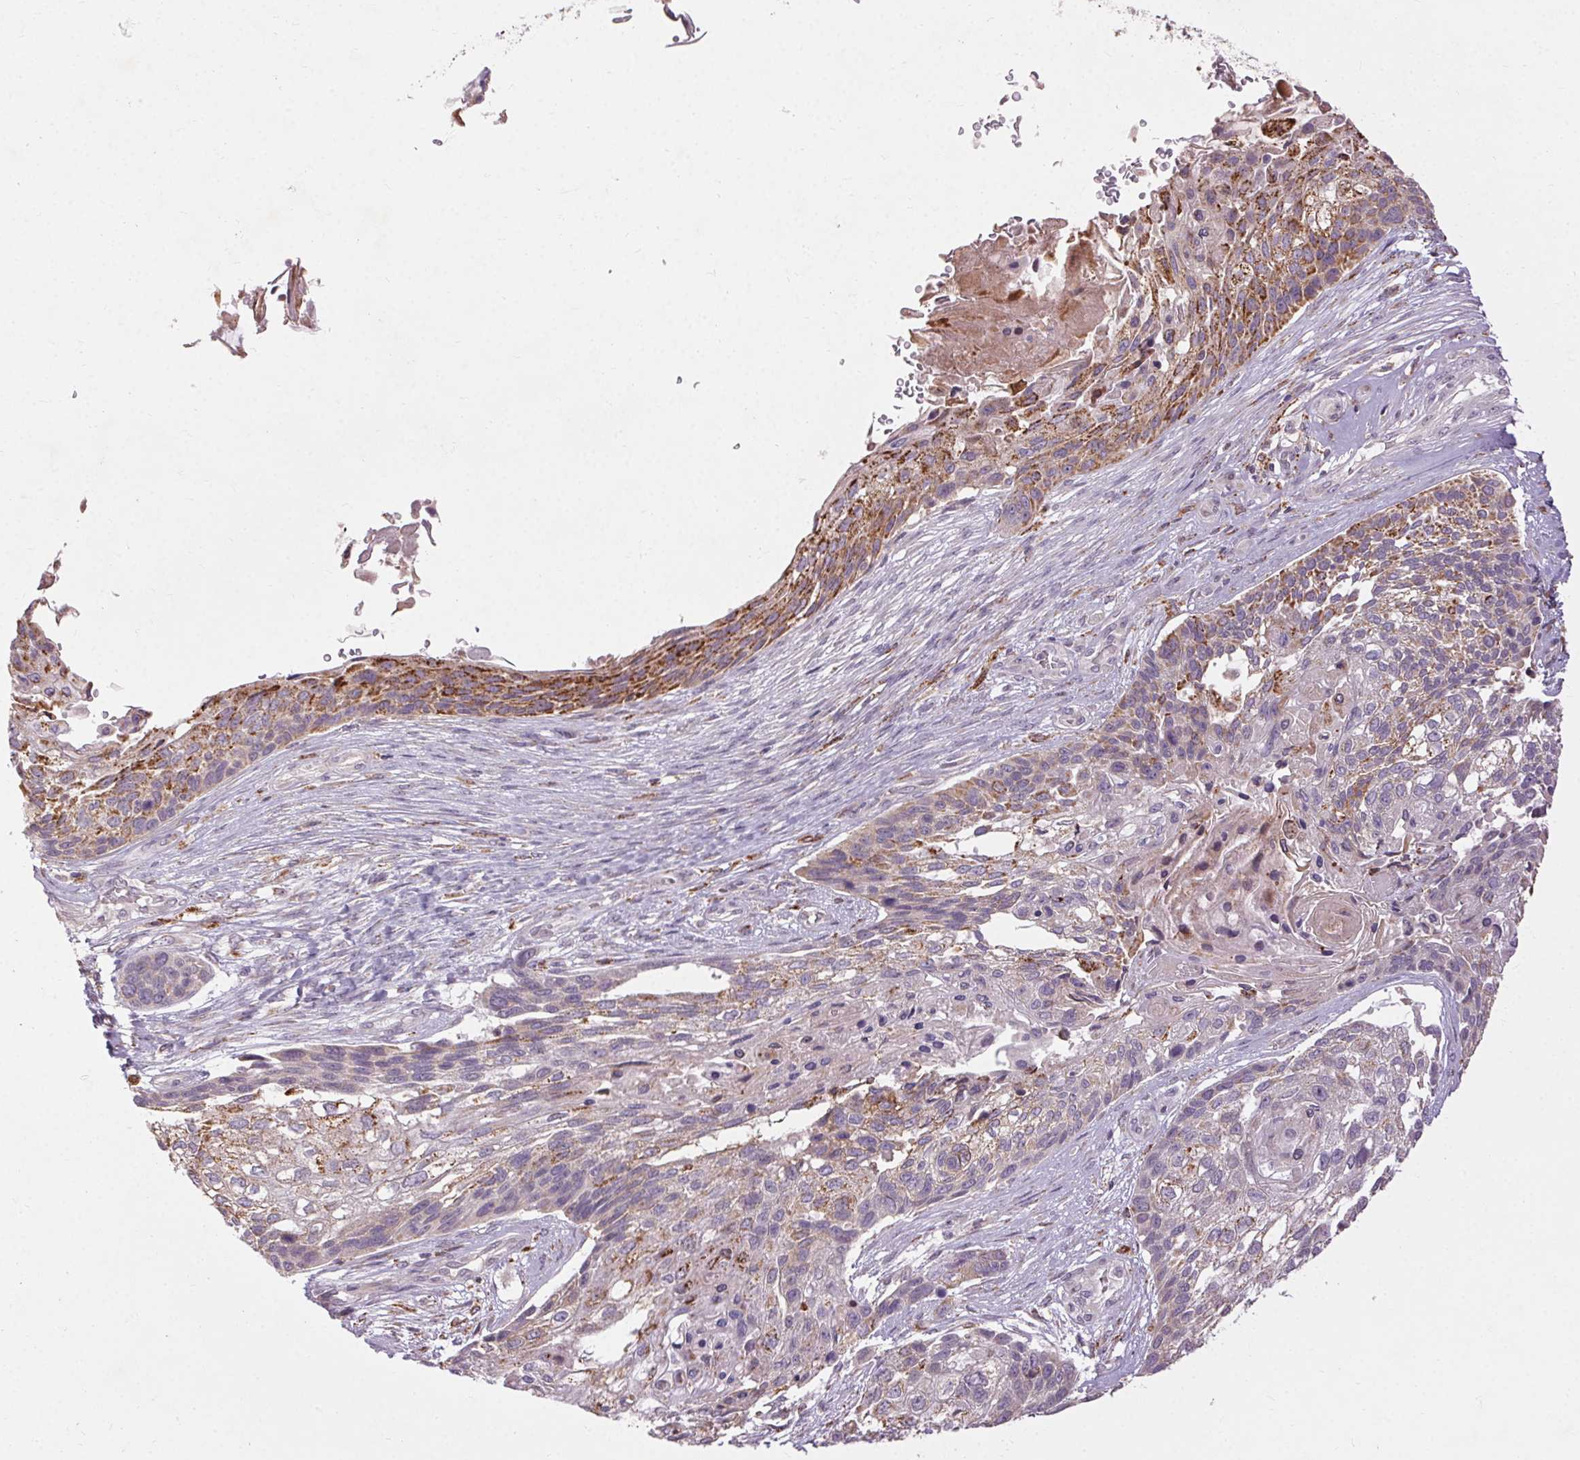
{"staining": {"intensity": "moderate", "quantity": "25%-75%", "location": "cytoplasmic/membranous"}, "tissue": "lung cancer", "cell_type": "Tumor cells", "image_type": "cancer", "snomed": [{"axis": "morphology", "description": "Squamous cell carcinoma, NOS"}, {"axis": "topography", "description": "Lung"}], "caption": "An IHC histopathology image of neoplastic tissue is shown. Protein staining in brown labels moderate cytoplasmic/membranous positivity in lung cancer (squamous cell carcinoma) within tumor cells.", "gene": "REP15", "patient": {"sex": "male", "age": 69}}